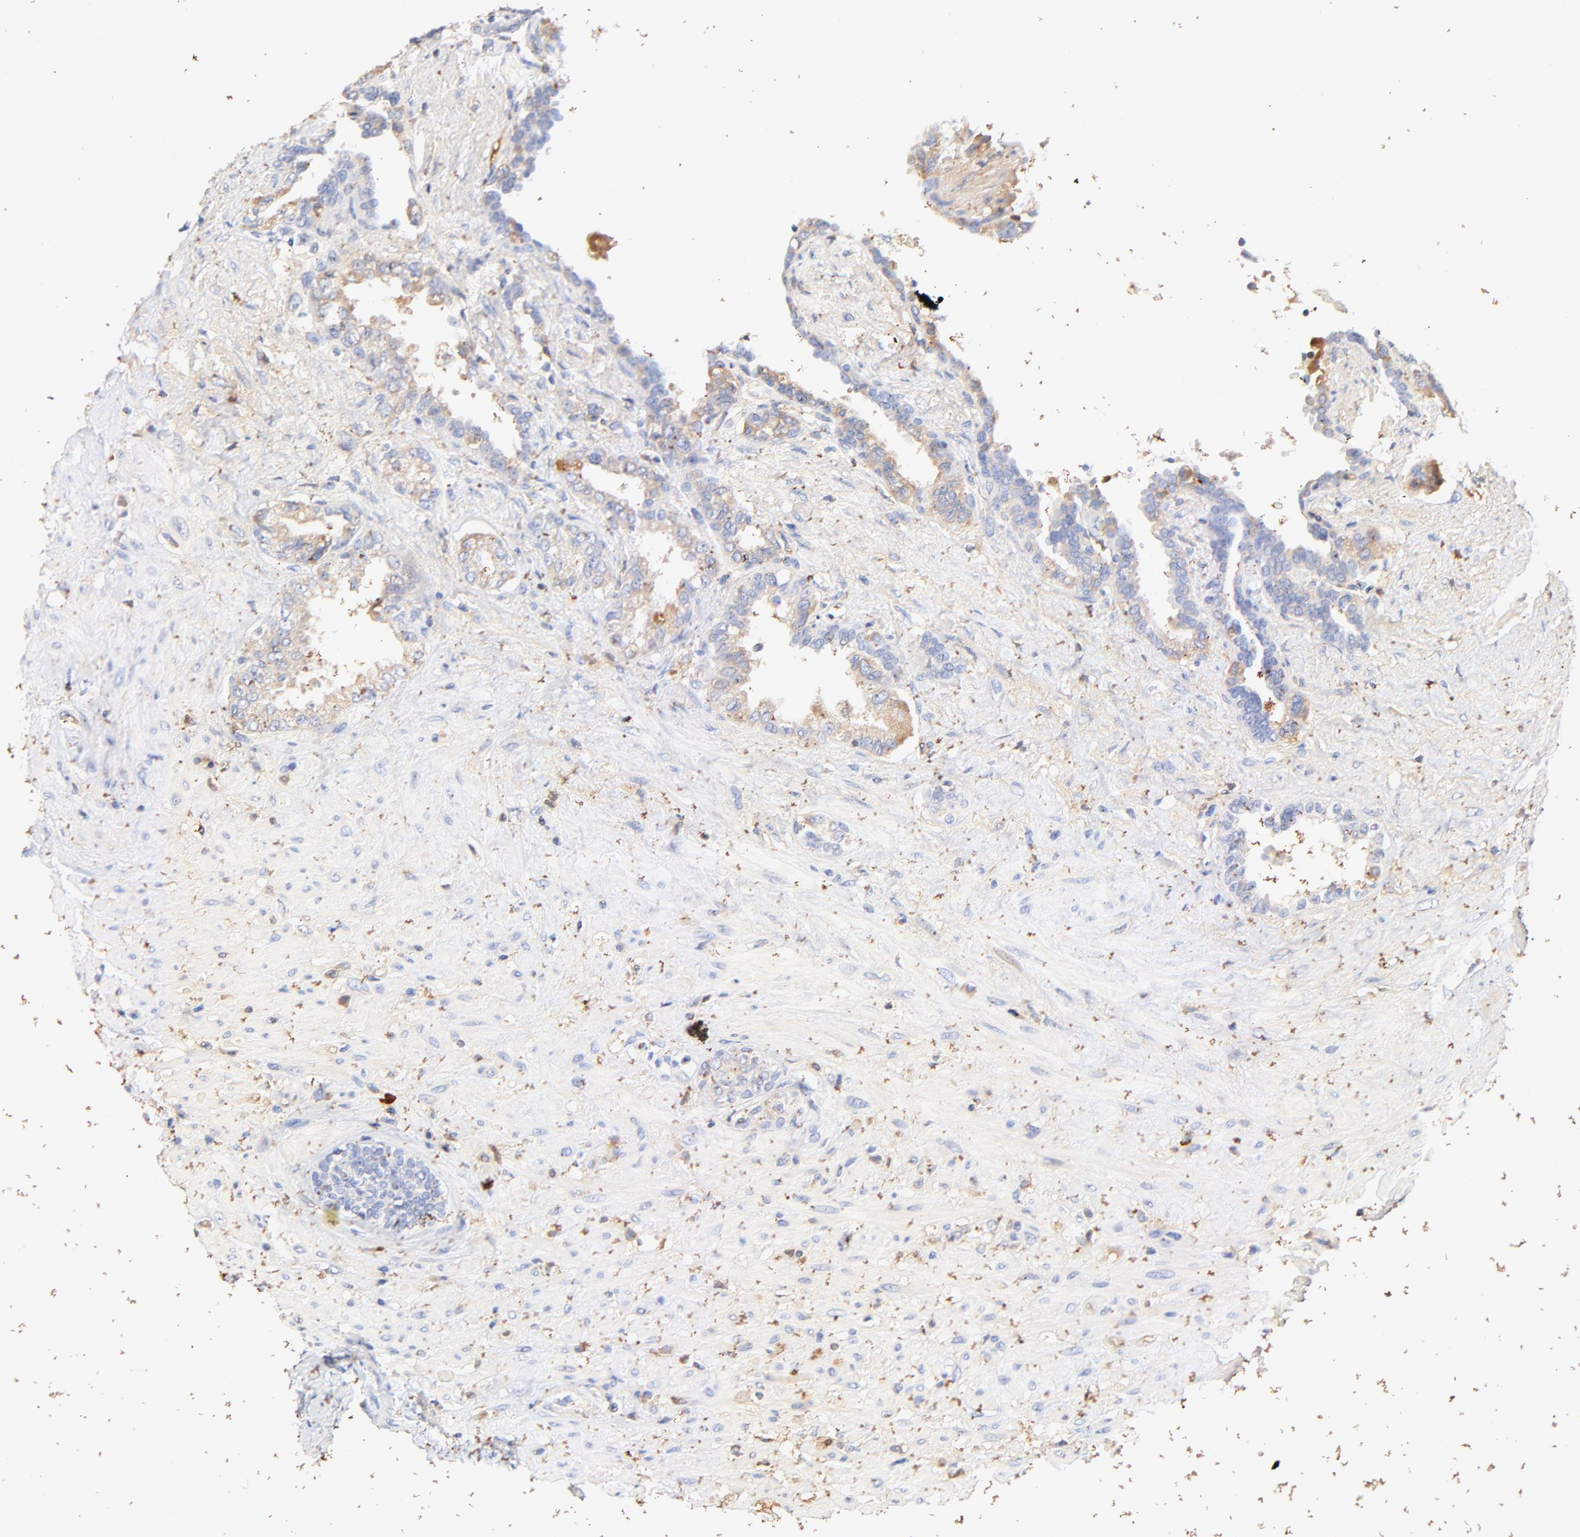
{"staining": {"intensity": "weak", "quantity": "25%-75%", "location": "cytoplasmic/membranous"}, "tissue": "seminal vesicle", "cell_type": "Glandular cells", "image_type": "normal", "snomed": [{"axis": "morphology", "description": "Normal tissue, NOS"}, {"axis": "topography", "description": "Seminal veicle"}], "caption": "Weak cytoplasmic/membranous staining is identified in about 25%-75% of glandular cells in benign seminal vesicle.", "gene": "IGLV7", "patient": {"sex": "male", "age": 61}}